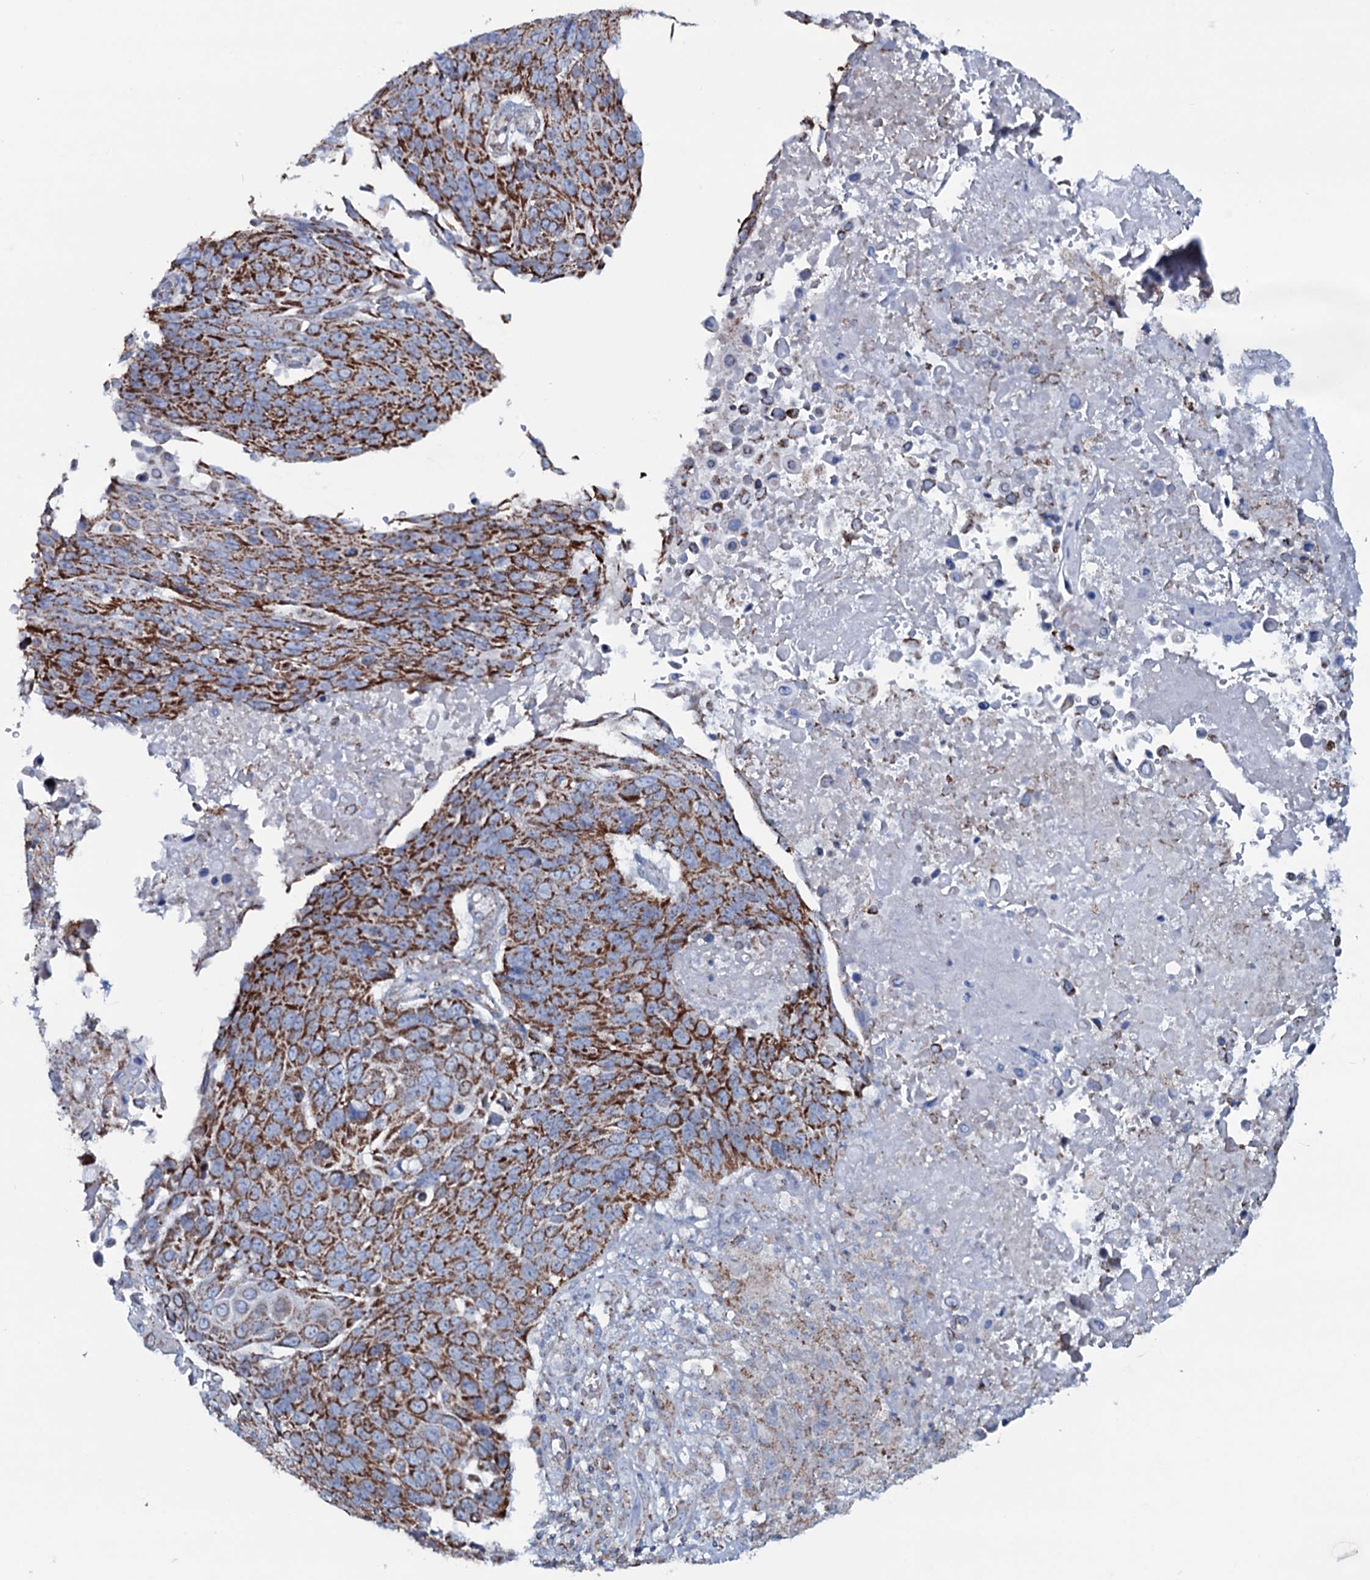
{"staining": {"intensity": "strong", "quantity": ">75%", "location": "cytoplasmic/membranous"}, "tissue": "lung cancer", "cell_type": "Tumor cells", "image_type": "cancer", "snomed": [{"axis": "morphology", "description": "Squamous cell carcinoma, NOS"}, {"axis": "topography", "description": "Lung"}], "caption": "Human lung cancer (squamous cell carcinoma) stained for a protein (brown) demonstrates strong cytoplasmic/membranous positive staining in approximately >75% of tumor cells.", "gene": "MRPS35", "patient": {"sex": "male", "age": 66}}